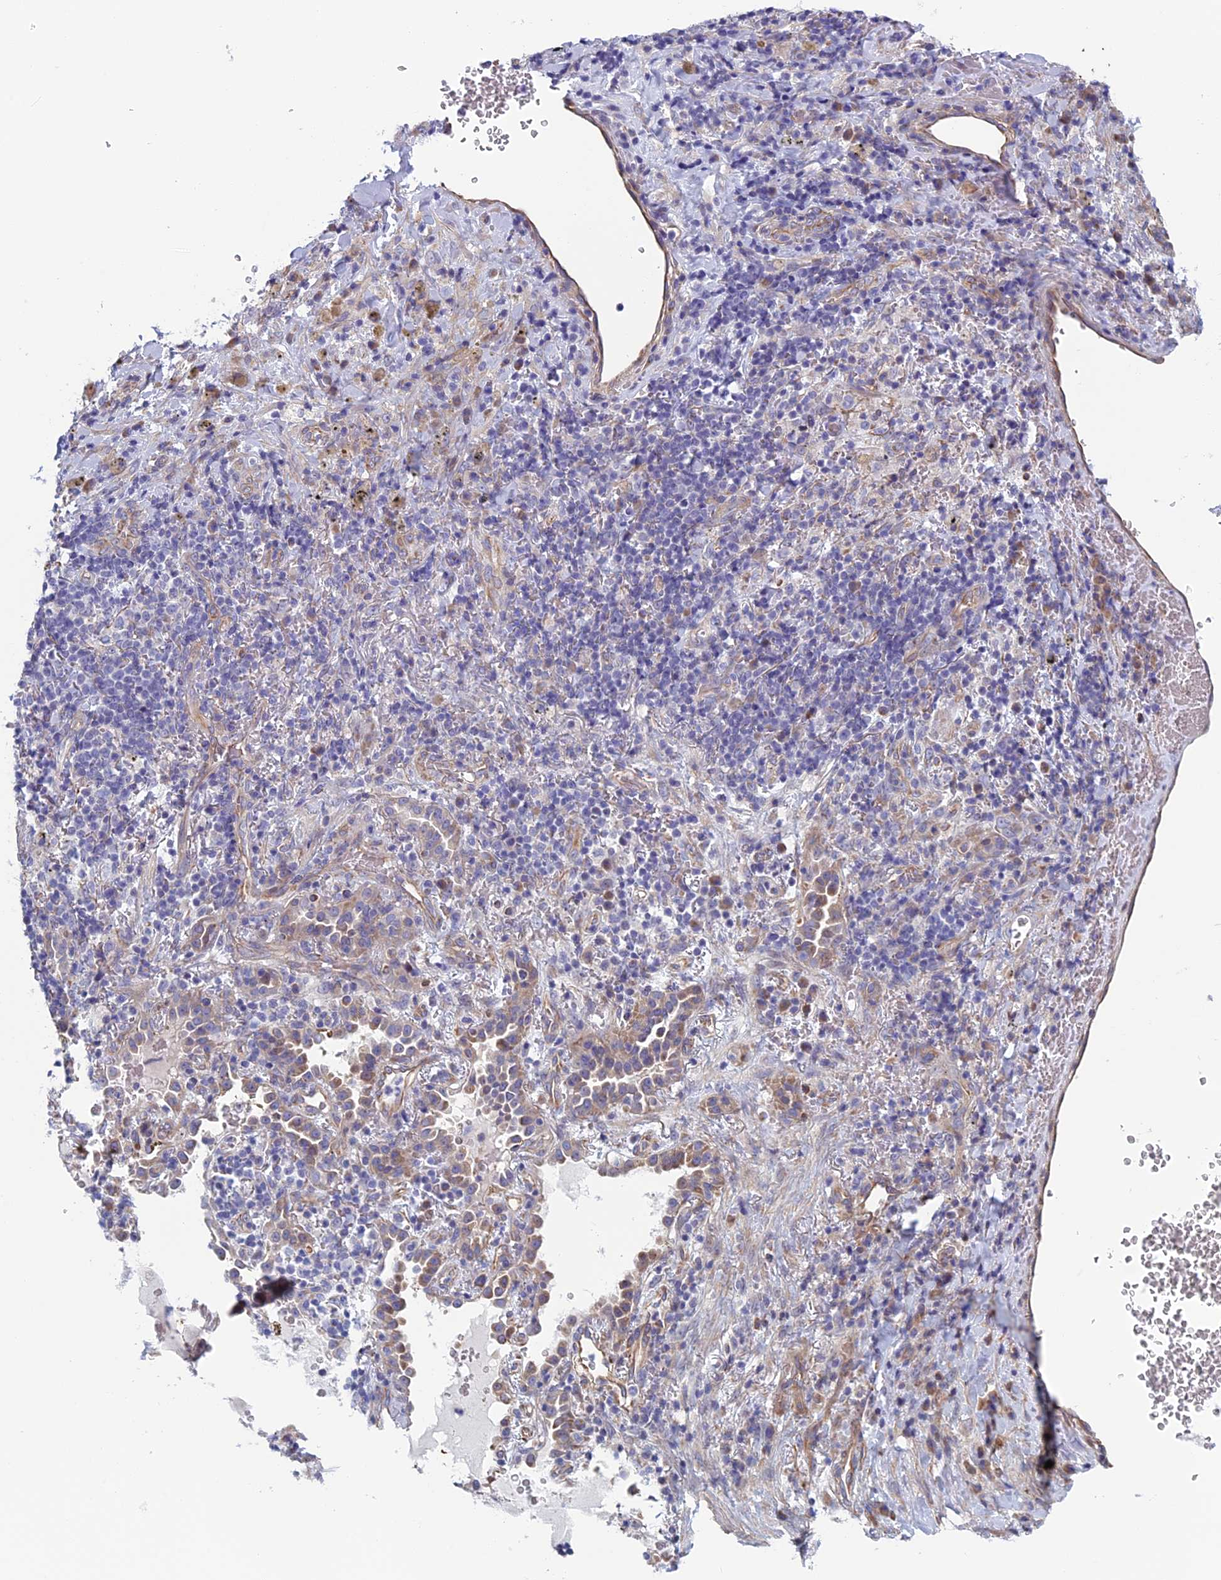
{"staining": {"intensity": "weak", "quantity": "<25%", "location": "cytoplasmic/membranous"}, "tissue": "lung cancer", "cell_type": "Tumor cells", "image_type": "cancer", "snomed": [{"axis": "morphology", "description": "Squamous cell carcinoma, NOS"}, {"axis": "topography", "description": "Lung"}], "caption": "The immunohistochemistry image has no significant positivity in tumor cells of lung cancer tissue.", "gene": "BCL2L10", "patient": {"sex": "female", "age": 63}}